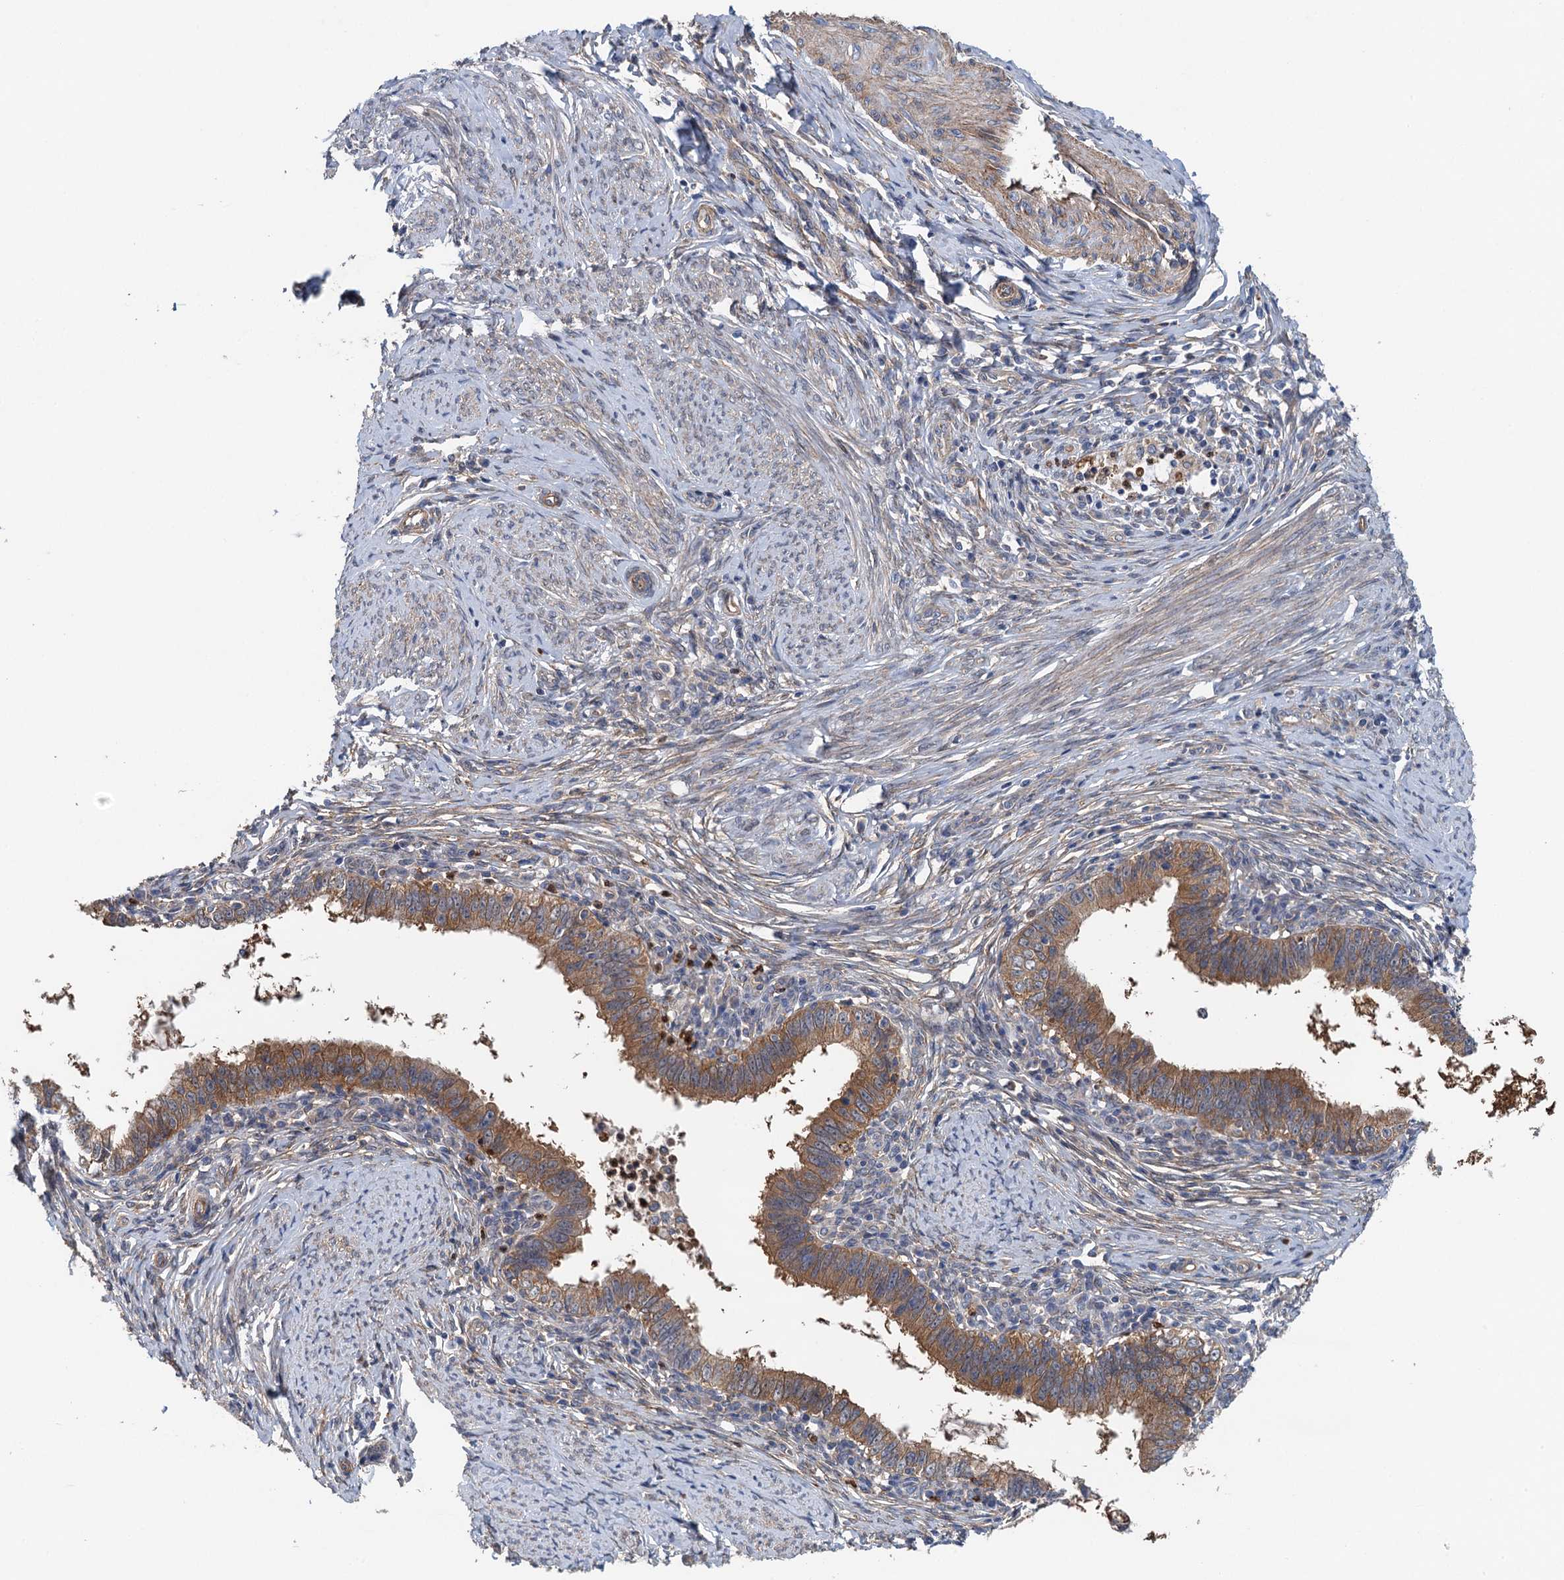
{"staining": {"intensity": "moderate", "quantity": ">75%", "location": "cytoplasmic/membranous"}, "tissue": "cervical cancer", "cell_type": "Tumor cells", "image_type": "cancer", "snomed": [{"axis": "morphology", "description": "Adenocarcinoma, NOS"}, {"axis": "topography", "description": "Cervix"}], "caption": "The histopathology image reveals immunohistochemical staining of adenocarcinoma (cervical). There is moderate cytoplasmic/membranous staining is present in about >75% of tumor cells.", "gene": "RSAD2", "patient": {"sex": "female", "age": 36}}